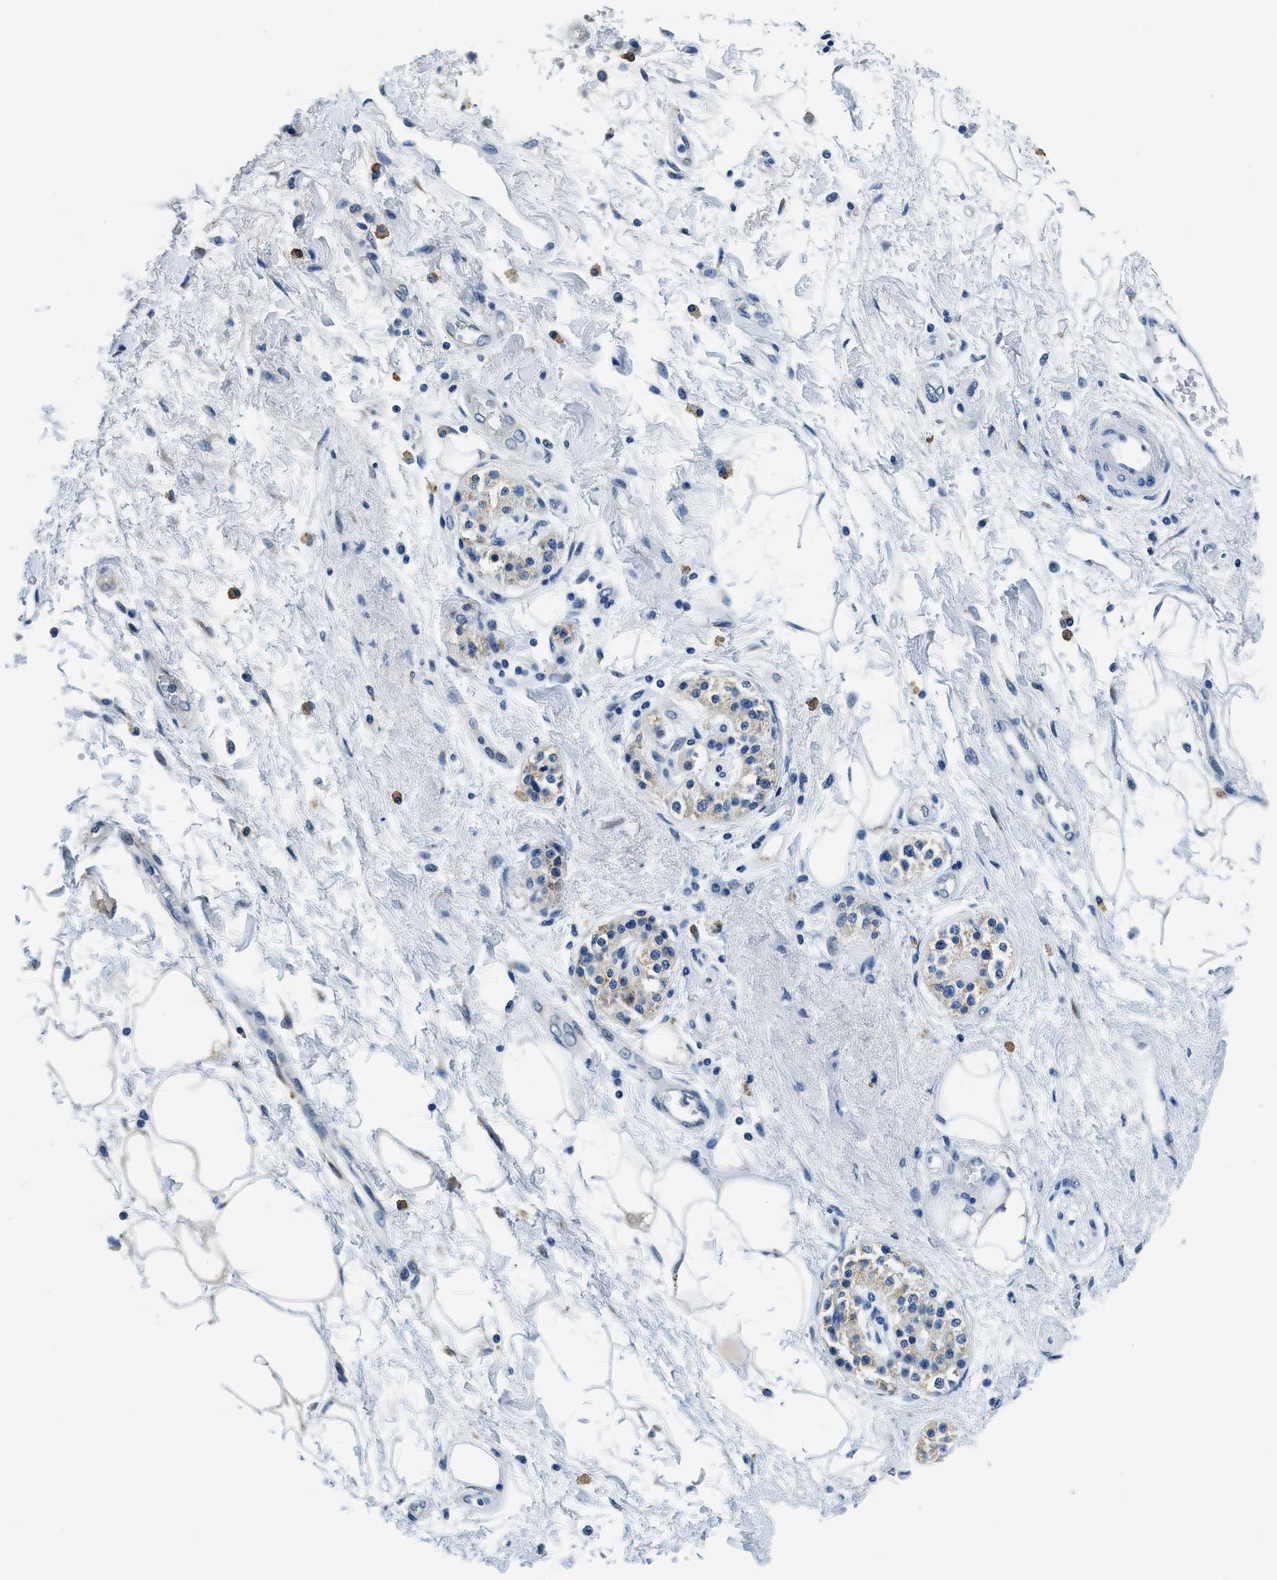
{"staining": {"intensity": "negative", "quantity": "none", "location": "none"}, "tissue": "adipose tissue", "cell_type": "Adipocytes", "image_type": "normal", "snomed": [{"axis": "morphology", "description": "Normal tissue, NOS"}, {"axis": "morphology", "description": "Adenocarcinoma, NOS"}, {"axis": "topography", "description": "Duodenum"}, {"axis": "topography", "description": "Peripheral nerve tissue"}], "caption": "This histopathology image is of normal adipose tissue stained with immunohistochemistry to label a protein in brown with the nuclei are counter-stained blue. There is no positivity in adipocytes.", "gene": "UBAC2", "patient": {"sex": "female", "age": 60}}